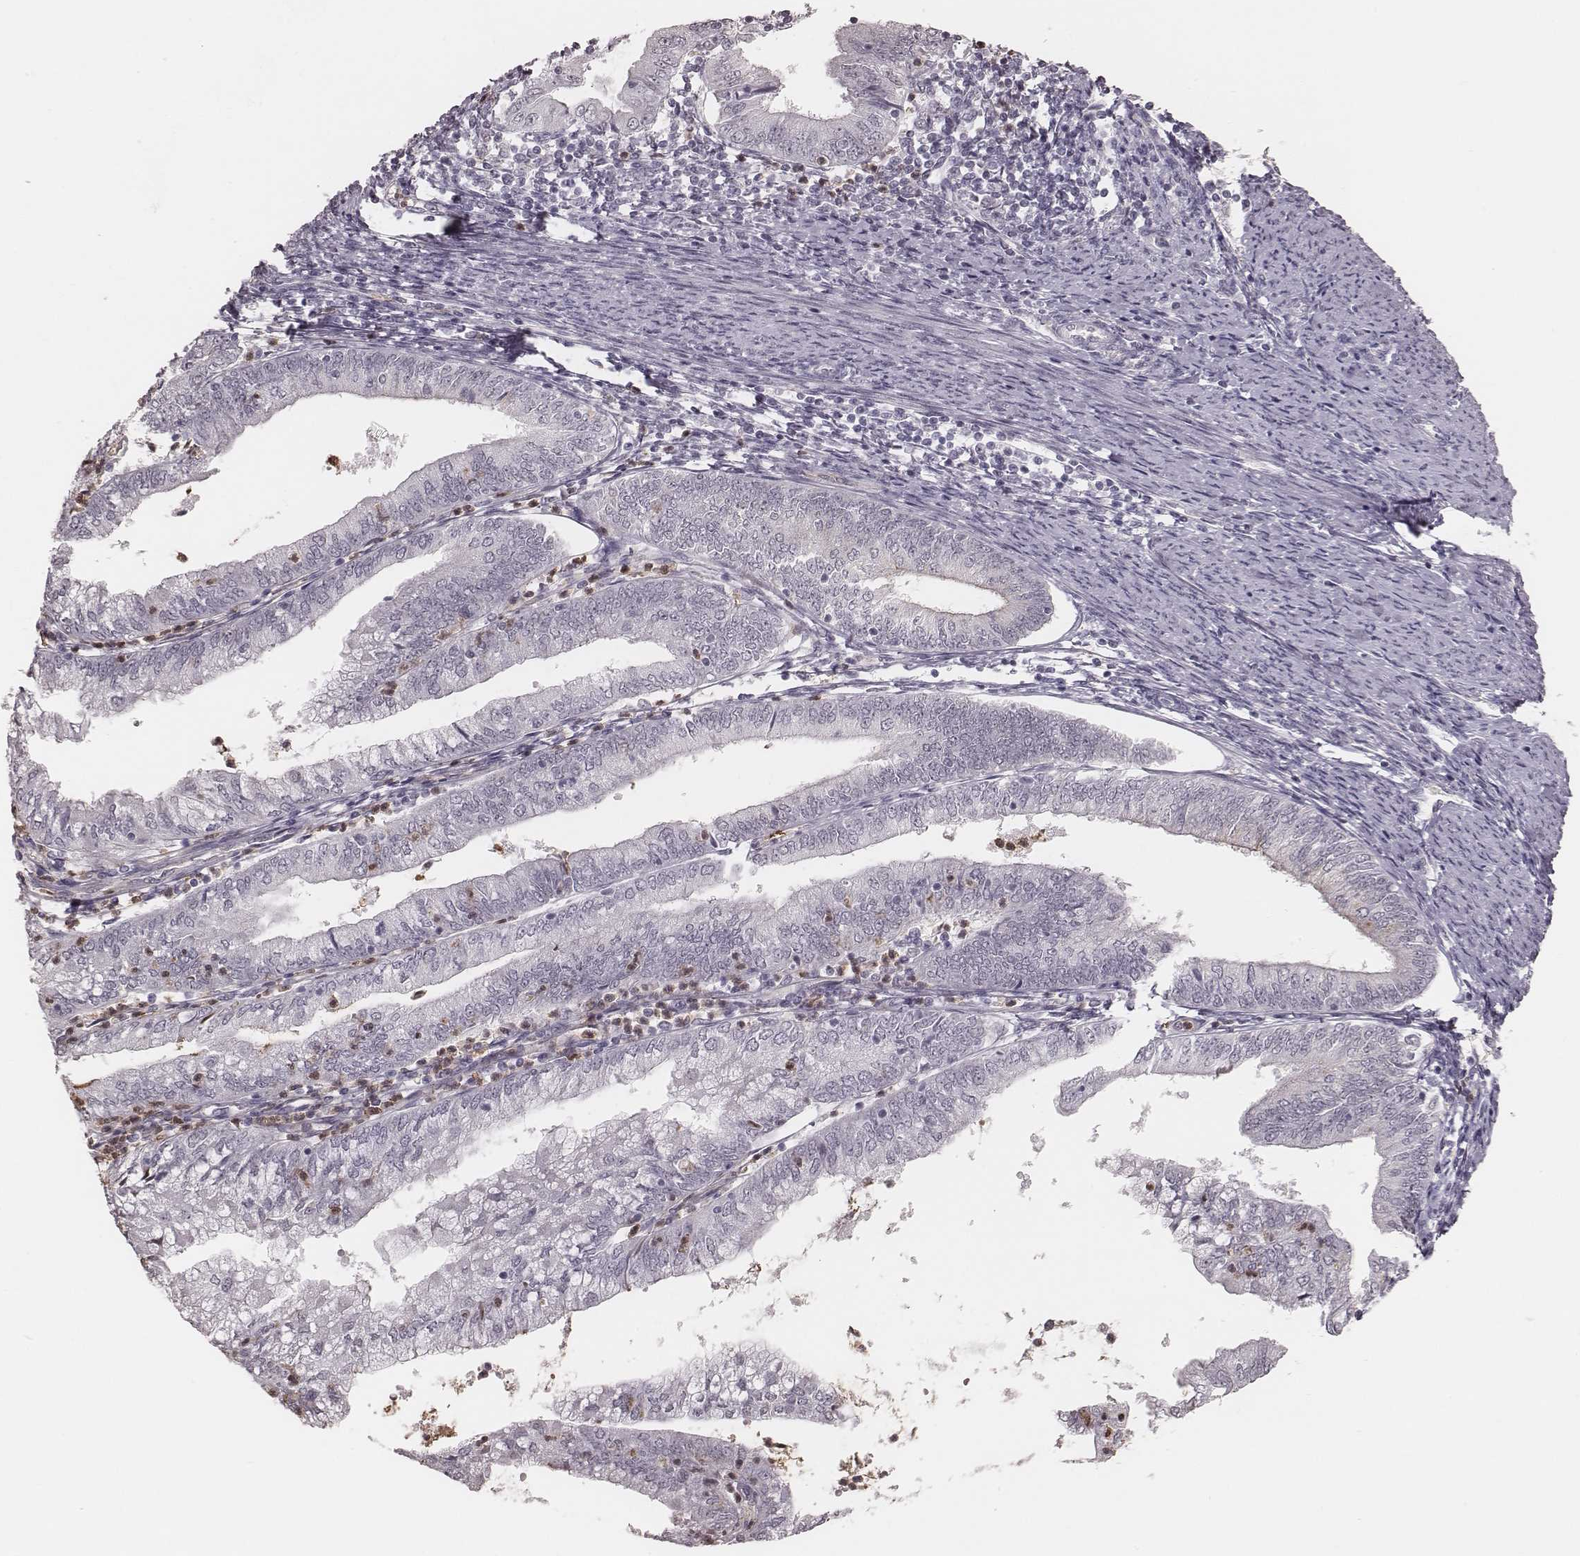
{"staining": {"intensity": "negative", "quantity": "none", "location": "none"}, "tissue": "endometrial cancer", "cell_type": "Tumor cells", "image_type": "cancer", "snomed": [{"axis": "morphology", "description": "Adenocarcinoma, NOS"}, {"axis": "topography", "description": "Endometrium"}], "caption": "The IHC image has no significant staining in tumor cells of endometrial cancer (adenocarcinoma) tissue.", "gene": "KITLG", "patient": {"sex": "female", "age": 55}}